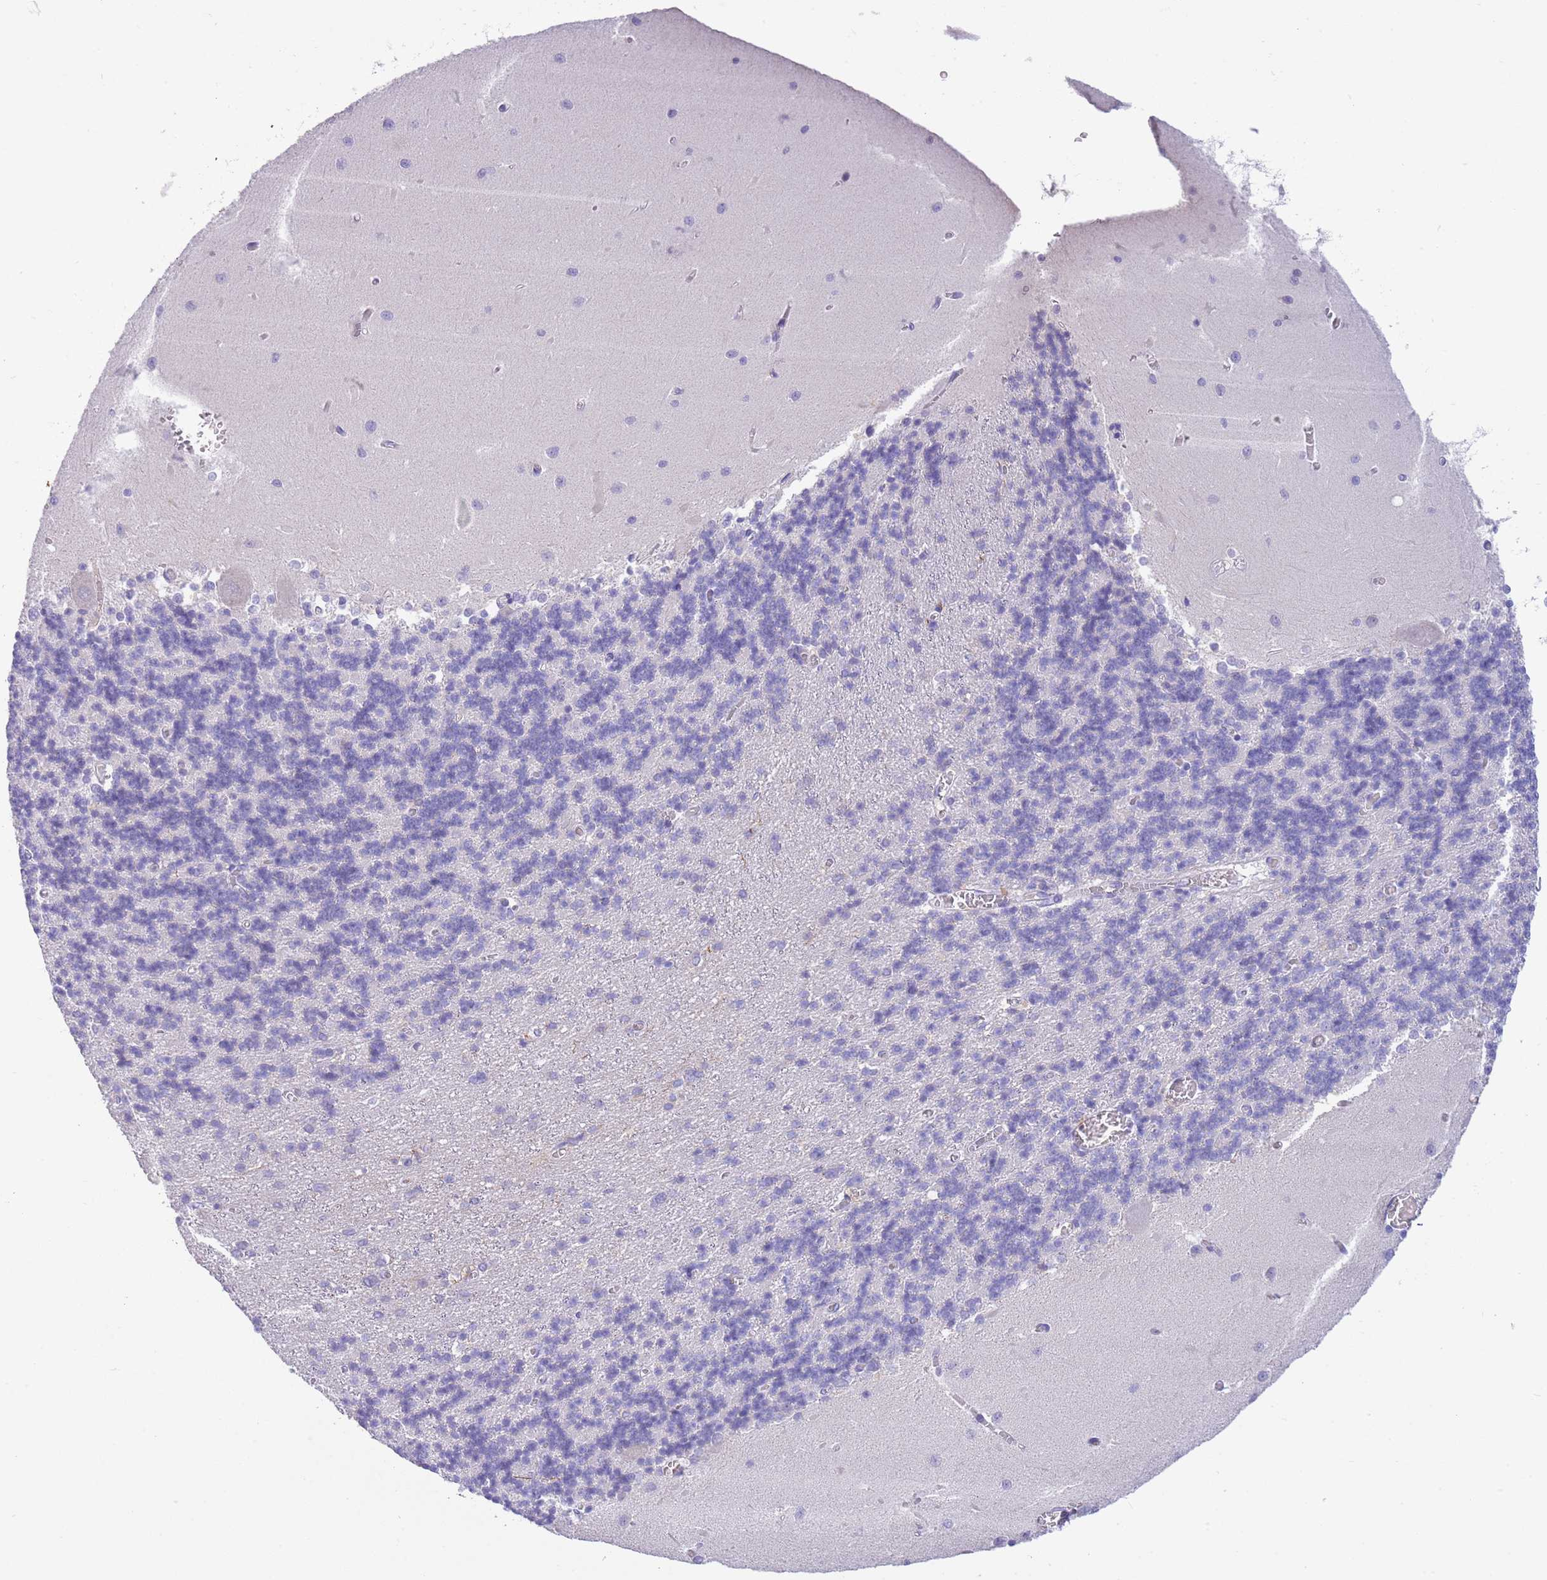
{"staining": {"intensity": "negative", "quantity": "none", "location": "none"}, "tissue": "cerebellum", "cell_type": "Cells in granular layer", "image_type": "normal", "snomed": [{"axis": "morphology", "description": "Normal tissue, NOS"}, {"axis": "topography", "description": "Cerebellum"}], "caption": "Immunohistochemistry of unremarkable human cerebellum reveals no staining in cells in granular layer.", "gene": "IGFL4", "patient": {"sex": "male", "age": 37}}